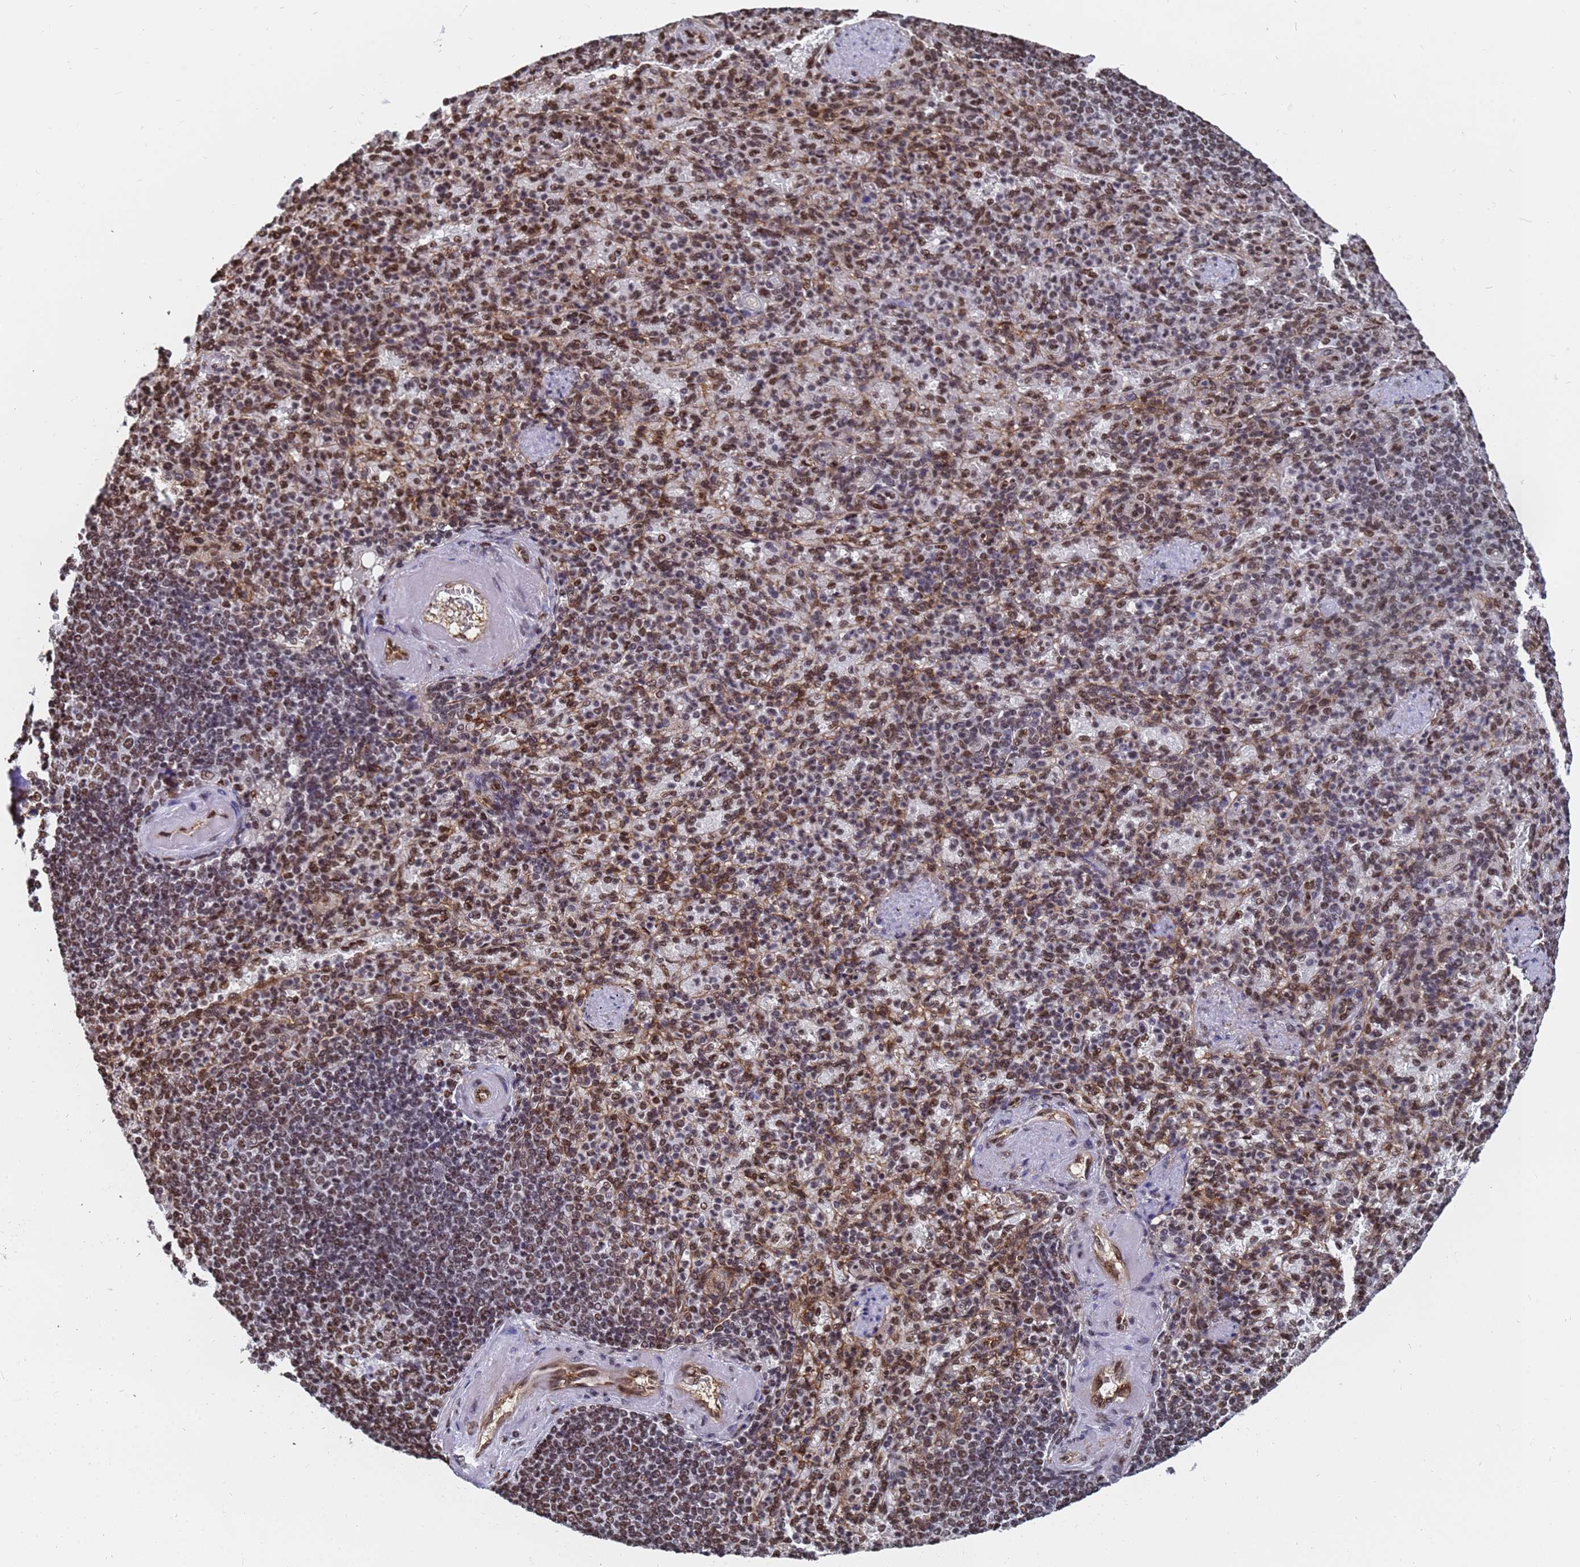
{"staining": {"intensity": "moderate", "quantity": ">75%", "location": "nuclear"}, "tissue": "spleen", "cell_type": "Cells in red pulp", "image_type": "normal", "snomed": [{"axis": "morphology", "description": "Normal tissue, NOS"}, {"axis": "topography", "description": "Spleen"}], "caption": "Spleen was stained to show a protein in brown. There is medium levels of moderate nuclear staining in about >75% of cells in red pulp. The staining is performed using DAB (3,3'-diaminobenzidine) brown chromogen to label protein expression. The nuclei are counter-stained blue using hematoxylin.", "gene": "RAVER2", "patient": {"sex": "female", "age": 74}}